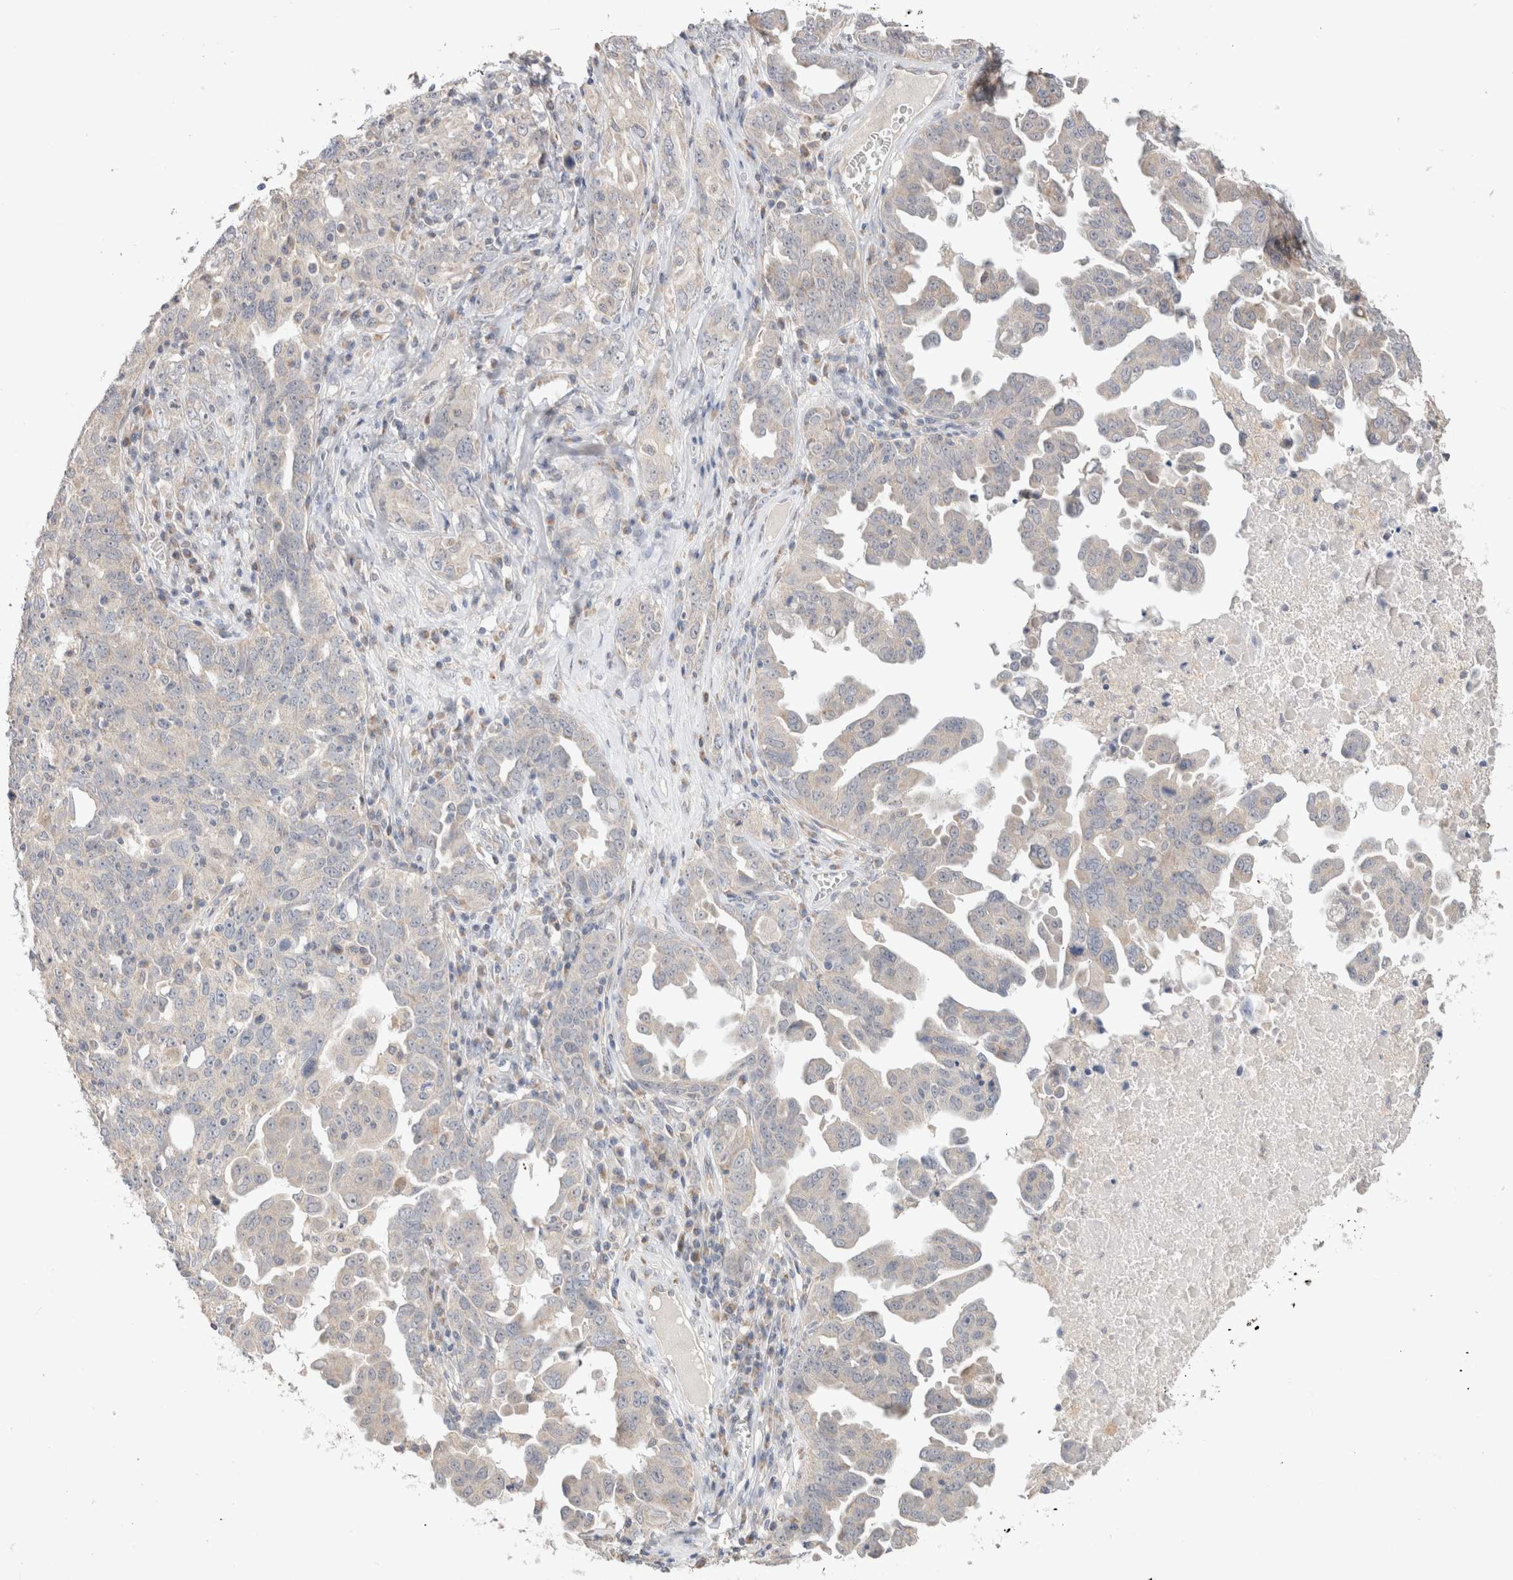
{"staining": {"intensity": "negative", "quantity": "none", "location": "none"}, "tissue": "ovarian cancer", "cell_type": "Tumor cells", "image_type": "cancer", "snomed": [{"axis": "morphology", "description": "Carcinoma, endometroid"}, {"axis": "topography", "description": "Ovary"}], "caption": "Immunohistochemistry histopathology image of neoplastic tissue: ovarian endometroid carcinoma stained with DAB reveals no significant protein expression in tumor cells.", "gene": "CA13", "patient": {"sex": "female", "age": 62}}